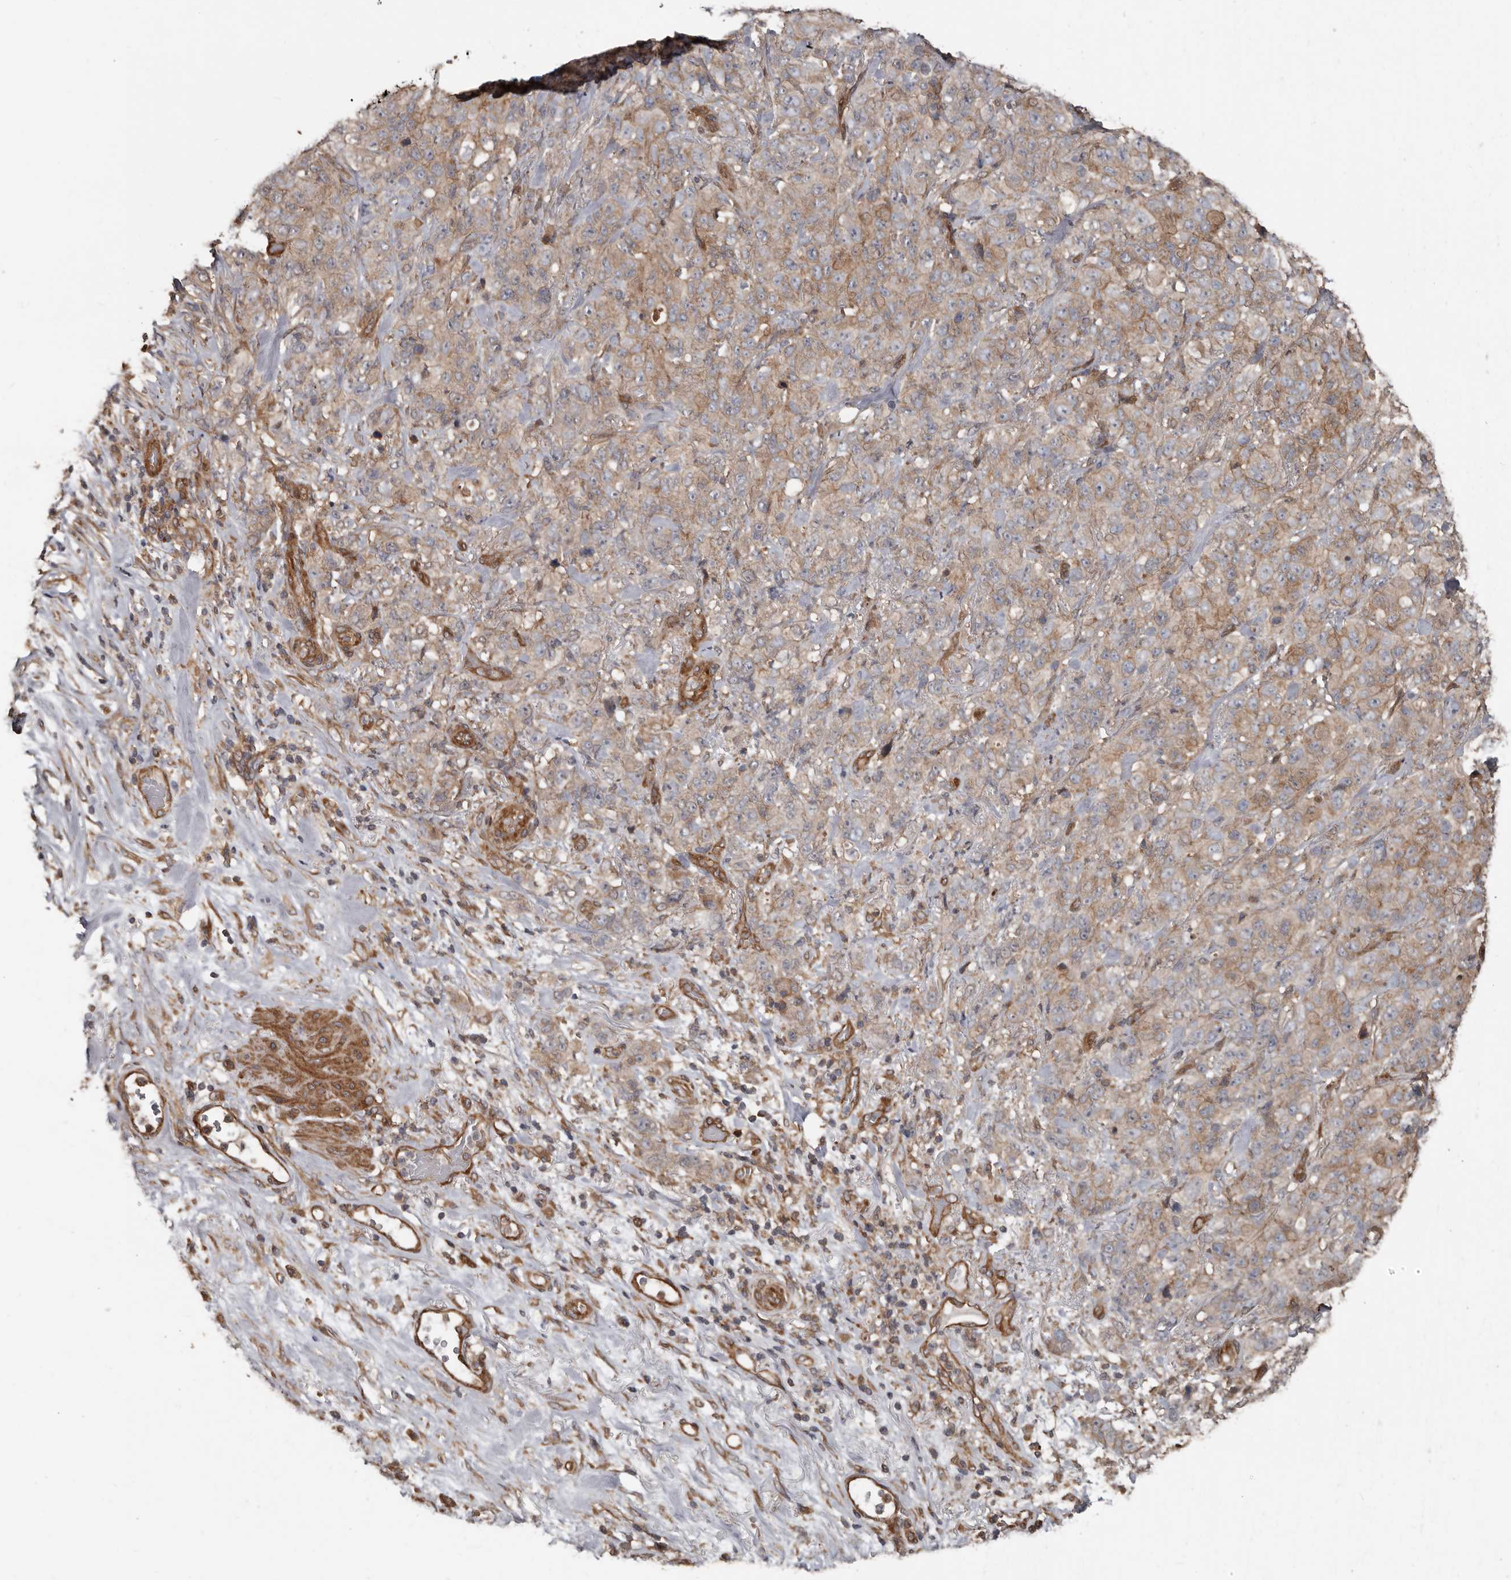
{"staining": {"intensity": "weak", "quantity": ">75%", "location": "cytoplasmic/membranous"}, "tissue": "stomach cancer", "cell_type": "Tumor cells", "image_type": "cancer", "snomed": [{"axis": "morphology", "description": "Adenocarcinoma, NOS"}, {"axis": "topography", "description": "Stomach"}], "caption": "Weak cytoplasmic/membranous expression for a protein is appreciated in approximately >75% of tumor cells of adenocarcinoma (stomach) using IHC.", "gene": "EXOC3L1", "patient": {"sex": "male", "age": 48}}